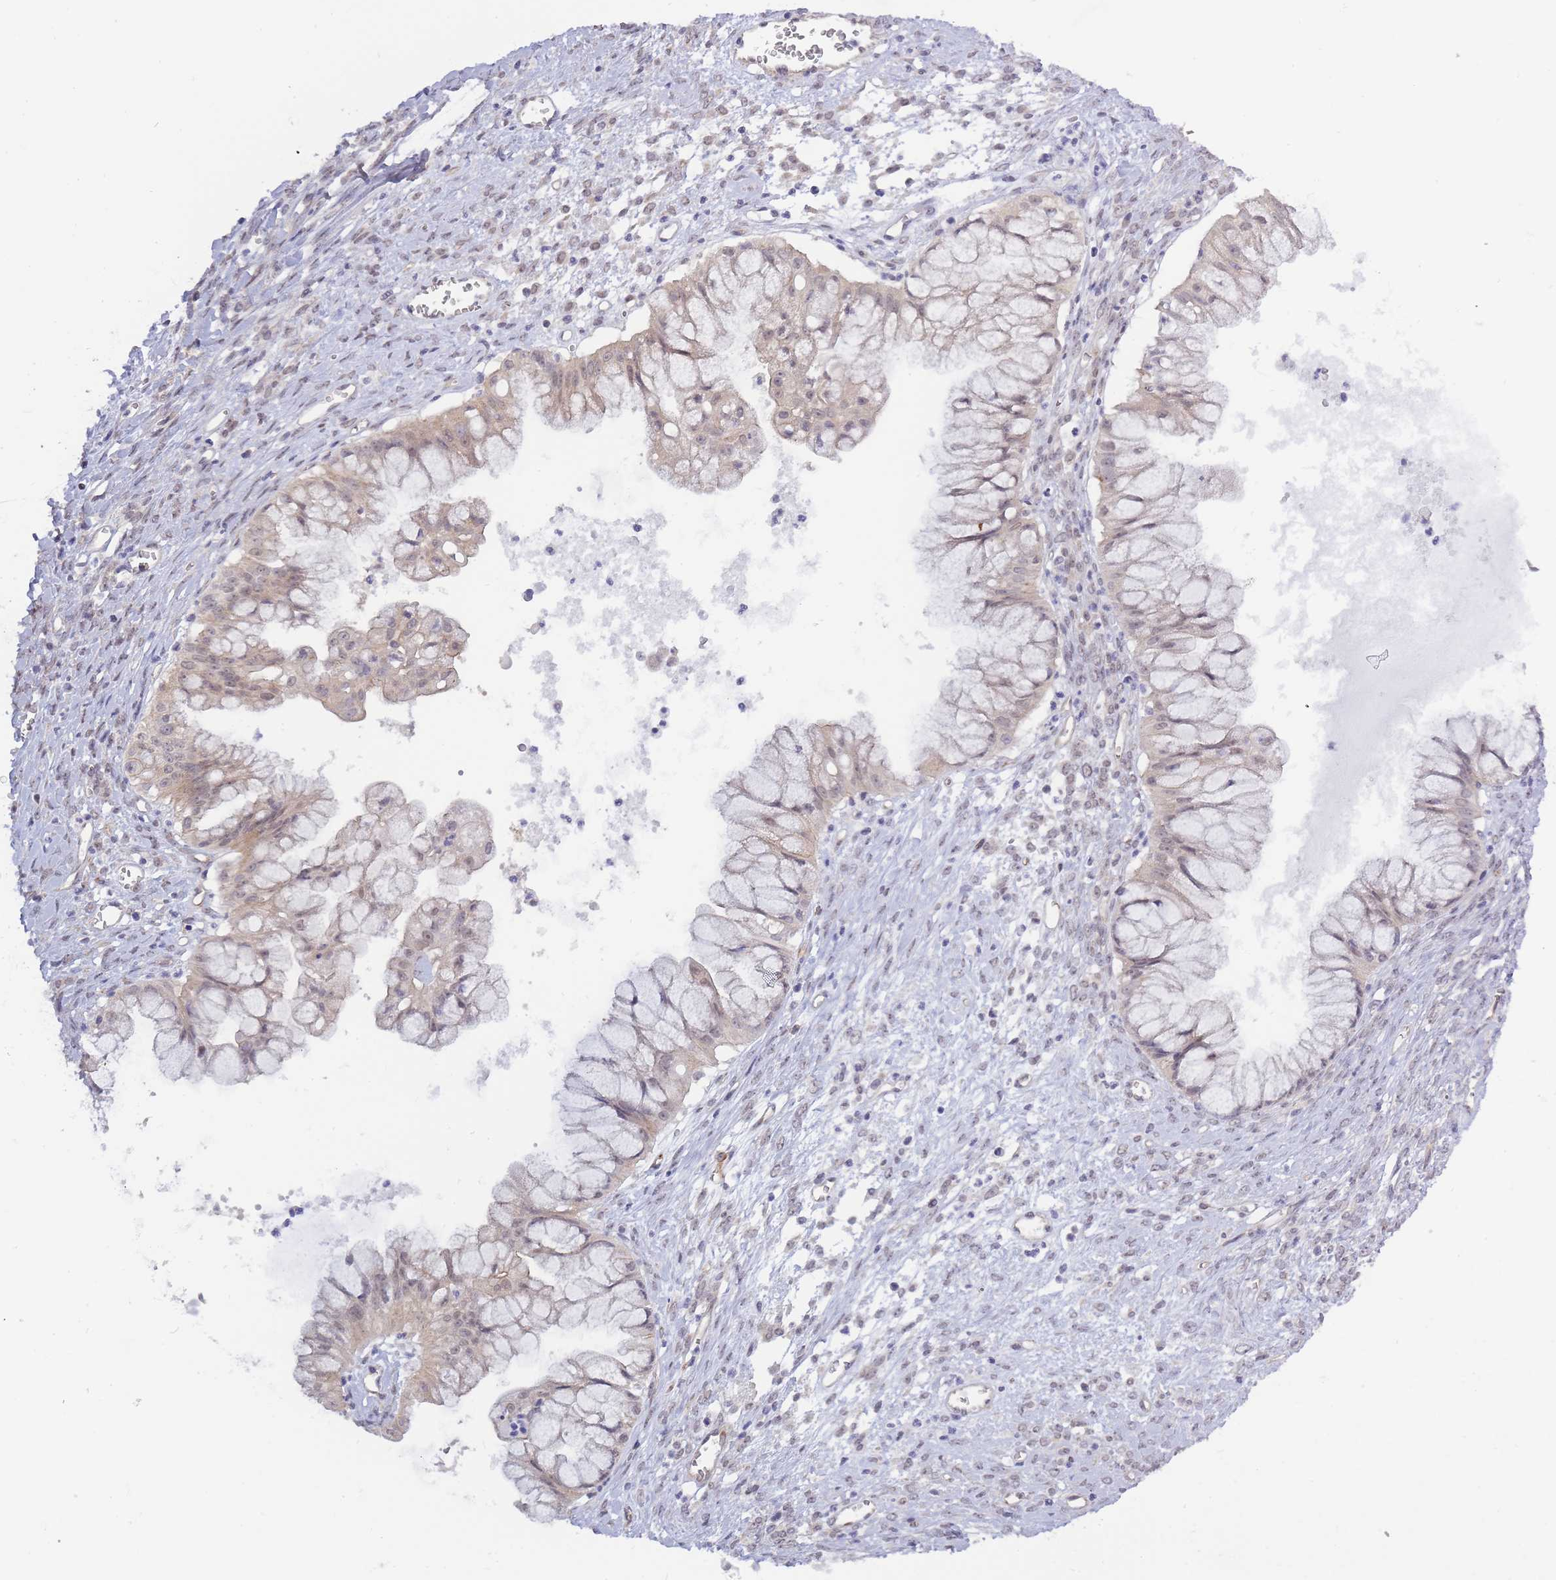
{"staining": {"intensity": "weak", "quantity": "25%-75%", "location": "cytoplasmic/membranous,nuclear"}, "tissue": "ovarian cancer", "cell_type": "Tumor cells", "image_type": "cancer", "snomed": [{"axis": "morphology", "description": "Cystadenocarcinoma, mucinous, NOS"}, {"axis": "topography", "description": "Ovary"}], "caption": "Immunohistochemical staining of human ovarian cancer (mucinous cystadenocarcinoma) shows low levels of weak cytoplasmic/membranous and nuclear protein expression in about 25%-75% of tumor cells. The staining was performed using DAB (3,3'-diaminobenzidine), with brown indicating positive protein expression. Nuclei are stained blue with hematoxylin.", "gene": "C19orf25", "patient": {"sex": "female", "age": 70}}